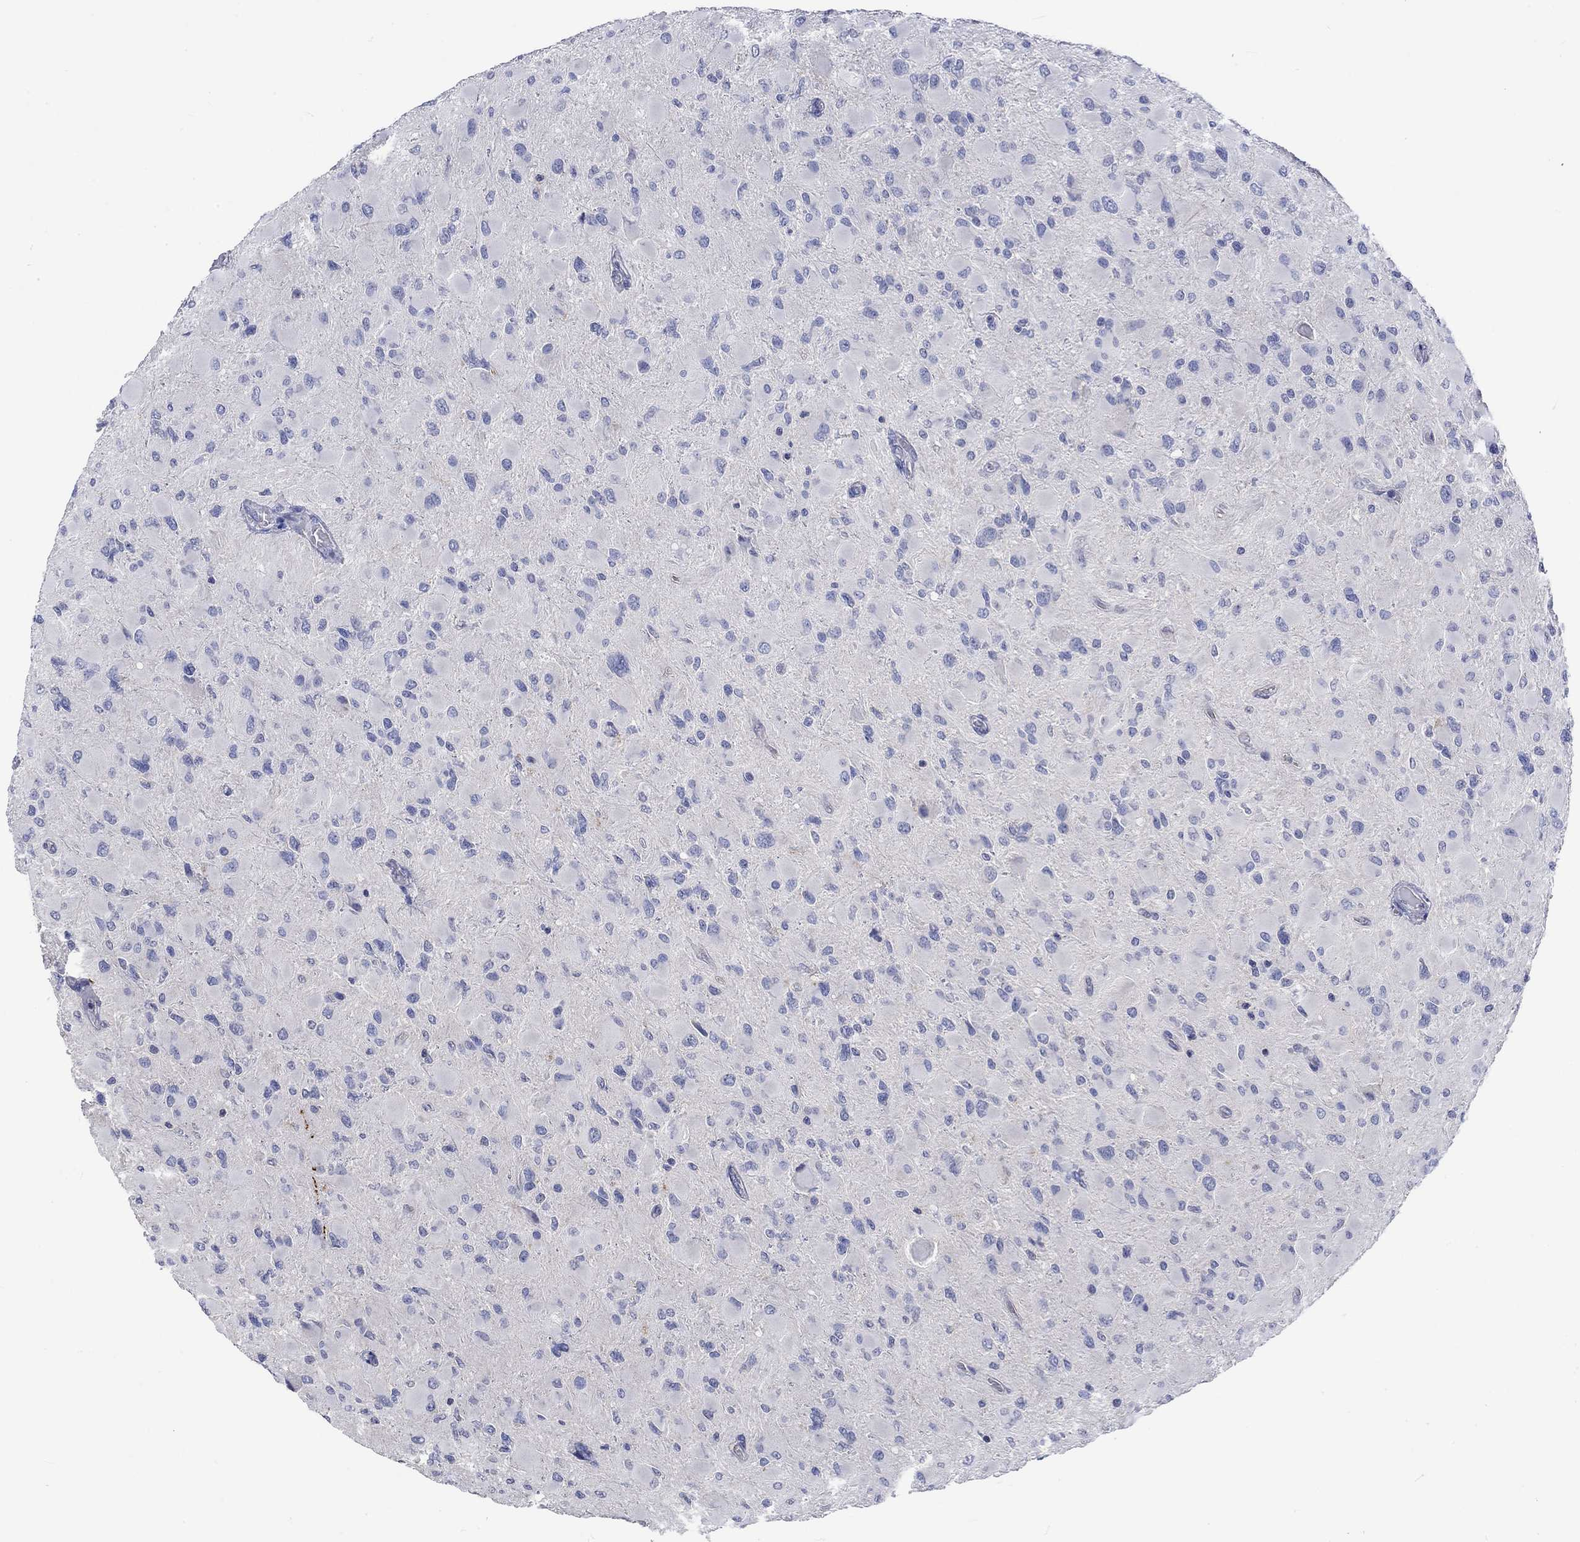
{"staining": {"intensity": "negative", "quantity": "none", "location": "none"}, "tissue": "glioma", "cell_type": "Tumor cells", "image_type": "cancer", "snomed": [{"axis": "morphology", "description": "Glioma, malignant, High grade"}, {"axis": "topography", "description": "Cerebral cortex"}], "caption": "Tumor cells show no significant protein staining in malignant high-grade glioma.", "gene": "AGRP", "patient": {"sex": "female", "age": 36}}